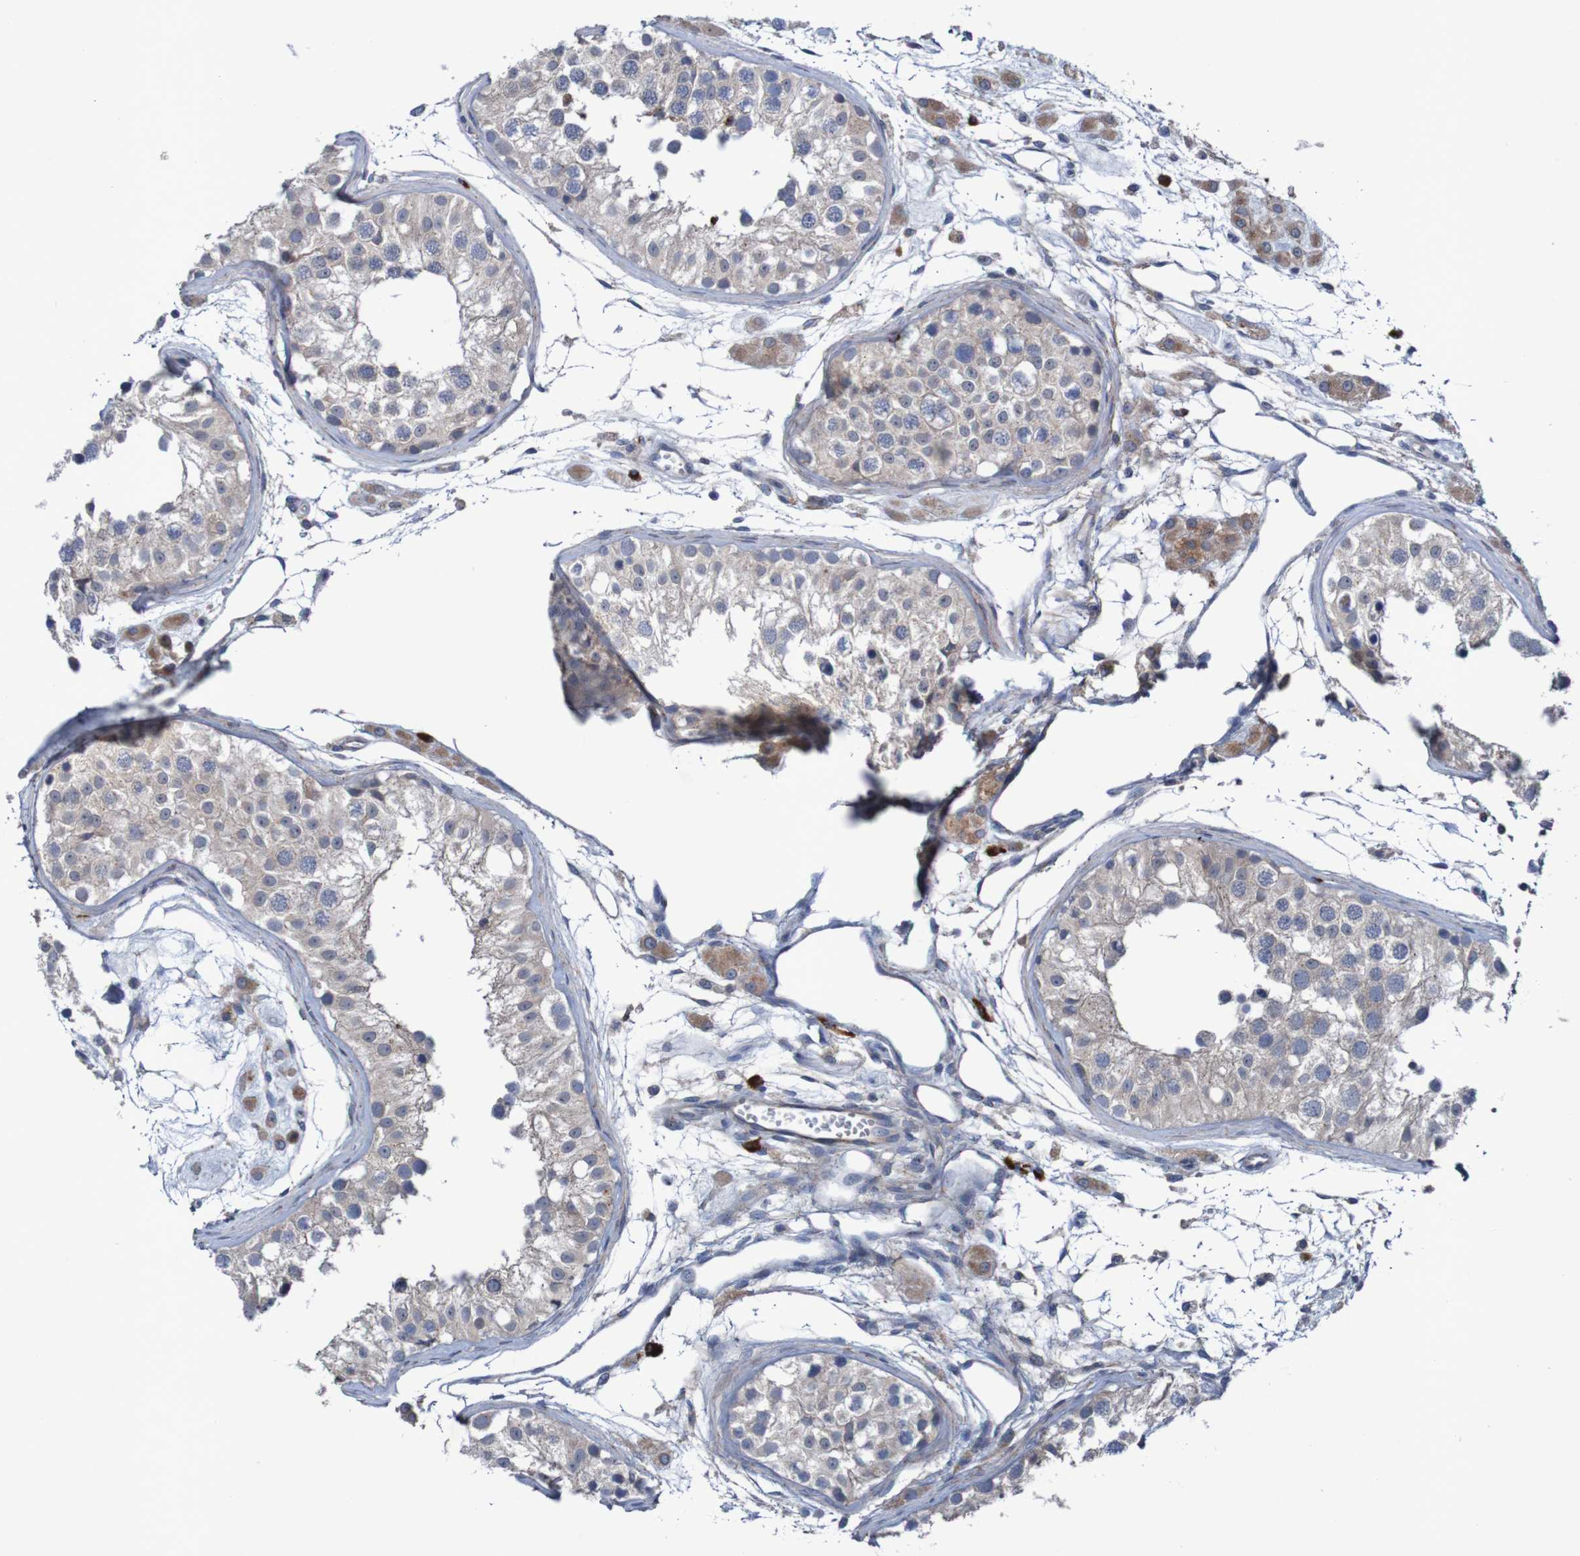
{"staining": {"intensity": "weak", "quantity": "25%-75%", "location": "cytoplasmic/membranous"}, "tissue": "testis", "cell_type": "Cells in seminiferous ducts", "image_type": "normal", "snomed": [{"axis": "morphology", "description": "Normal tissue, NOS"}, {"axis": "morphology", "description": "Adenocarcinoma, metastatic, NOS"}, {"axis": "topography", "description": "Testis"}], "caption": "Immunohistochemistry (IHC) histopathology image of benign testis: testis stained using immunohistochemistry (IHC) reveals low levels of weak protein expression localized specifically in the cytoplasmic/membranous of cells in seminiferous ducts, appearing as a cytoplasmic/membranous brown color.", "gene": "ANGPT4", "patient": {"sex": "male", "age": 26}}